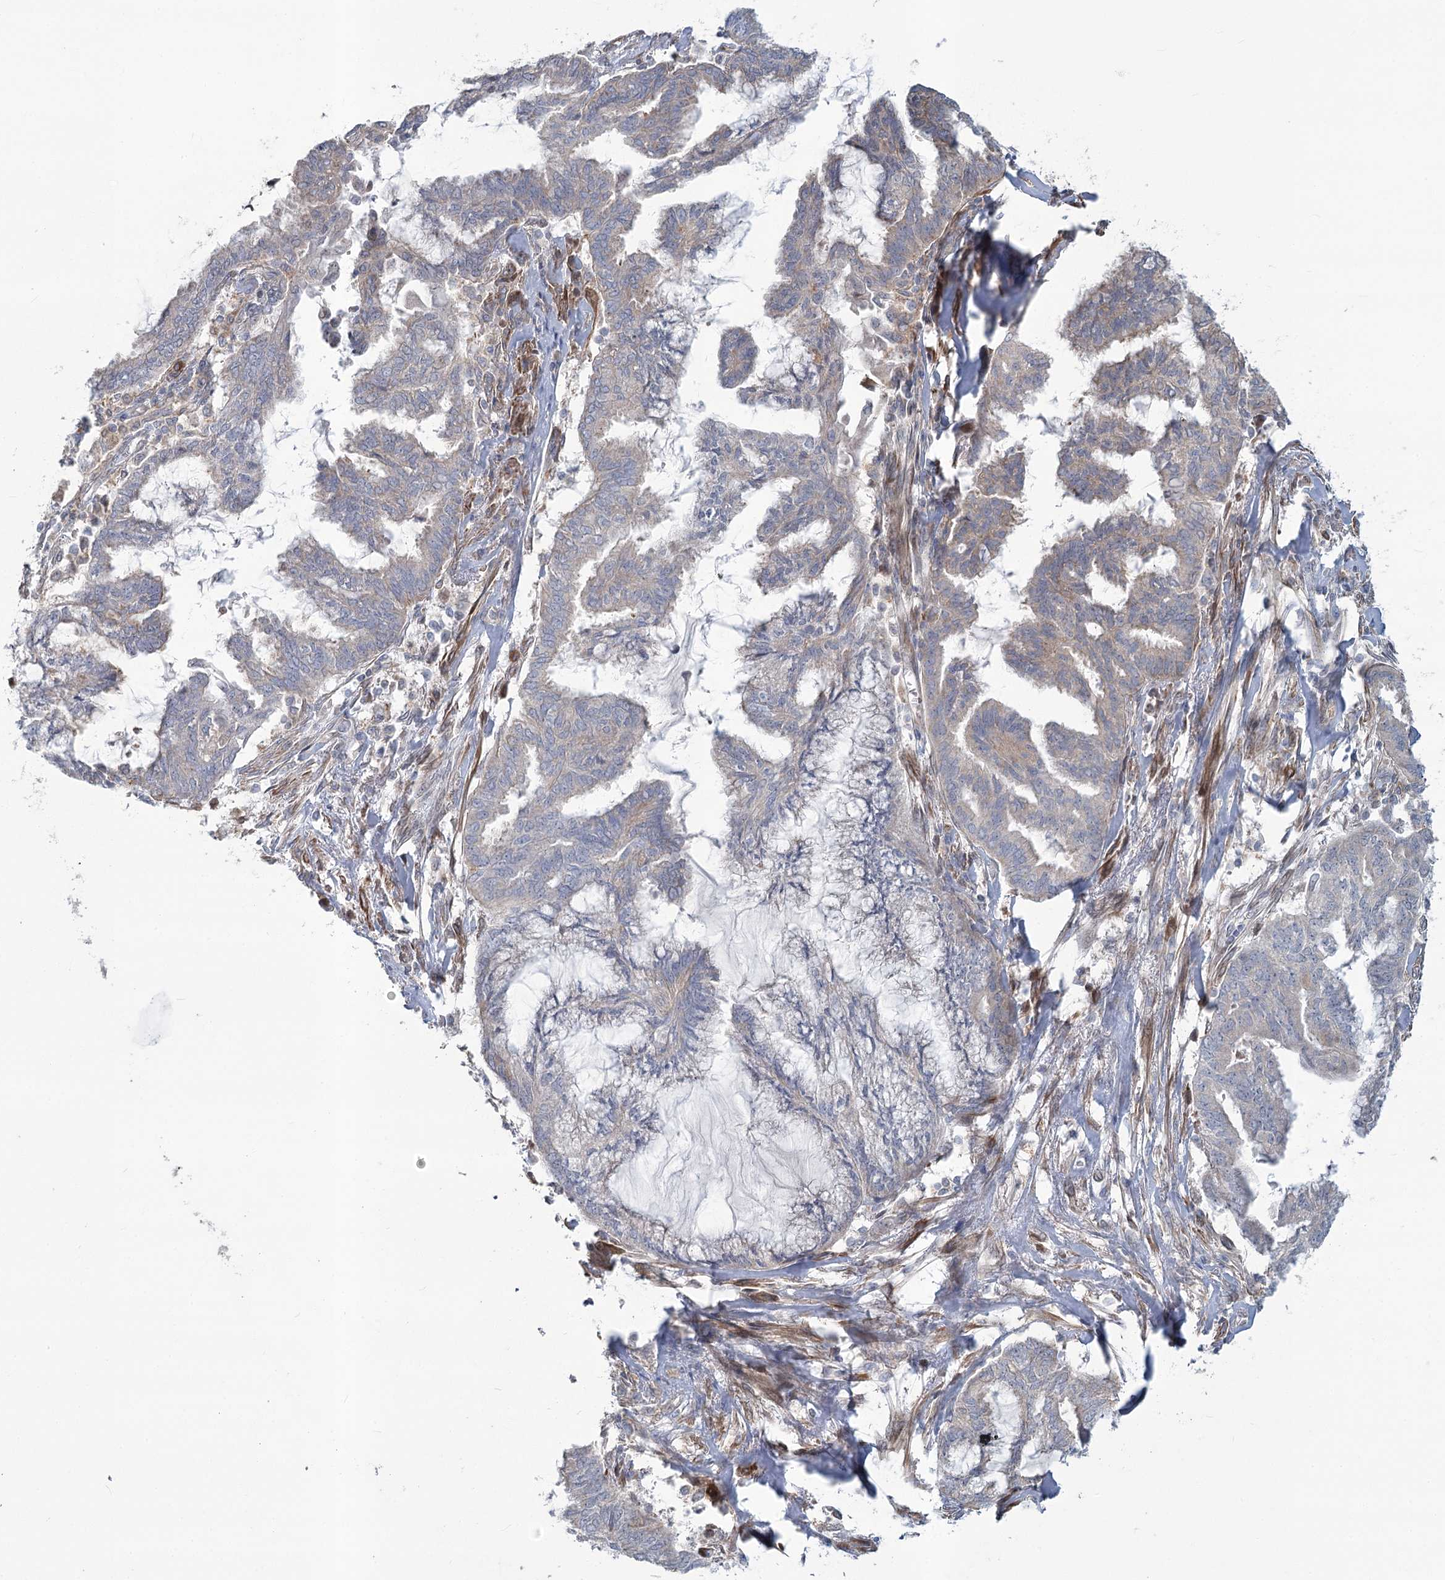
{"staining": {"intensity": "weak", "quantity": "<25%", "location": "cytoplasmic/membranous"}, "tissue": "endometrial cancer", "cell_type": "Tumor cells", "image_type": "cancer", "snomed": [{"axis": "morphology", "description": "Adenocarcinoma, NOS"}, {"axis": "topography", "description": "Endometrium"}], "caption": "There is no significant positivity in tumor cells of adenocarcinoma (endometrial).", "gene": "MTG1", "patient": {"sex": "female", "age": 86}}